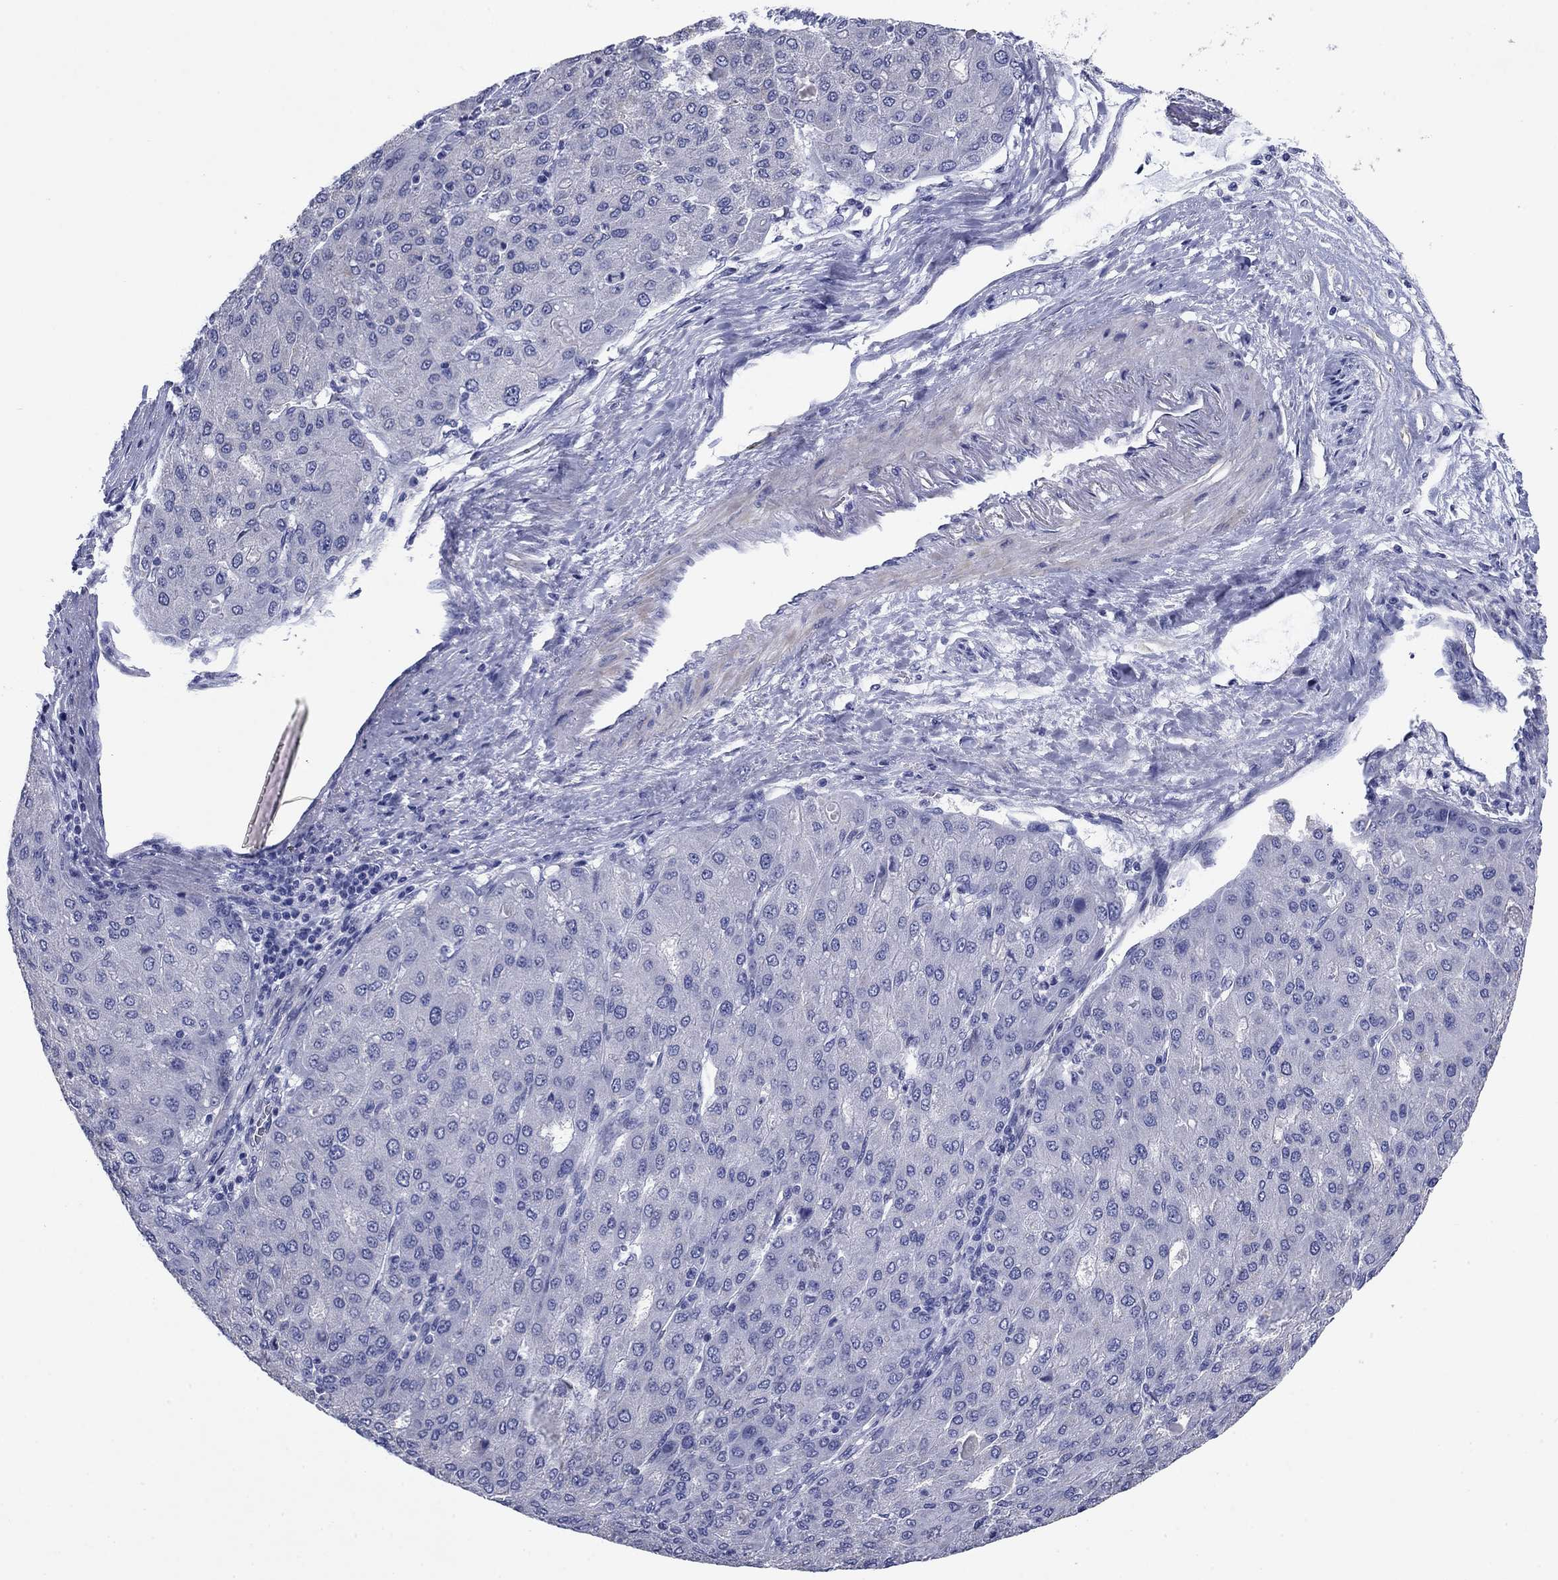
{"staining": {"intensity": "negative", "quantity": "none", "location": "none"}, "tissue": "liver cancer", "cell_type": "Tumor cells", "image_type": "cancer", "snomed": [{"axis": "morphology", "description": "Carcinoma, Hepatocellular, NOS"}, {"axis": "topography", "description": "Liver"}], "caption": "IHC image of neoplastic tissue: liver cancer (hepatocellular carcinoma) stained with DAB reveals no significant protein positivity in tumor cells.", "gene": "PRKCG", "patient": {"sex": "male", "age": 65}}